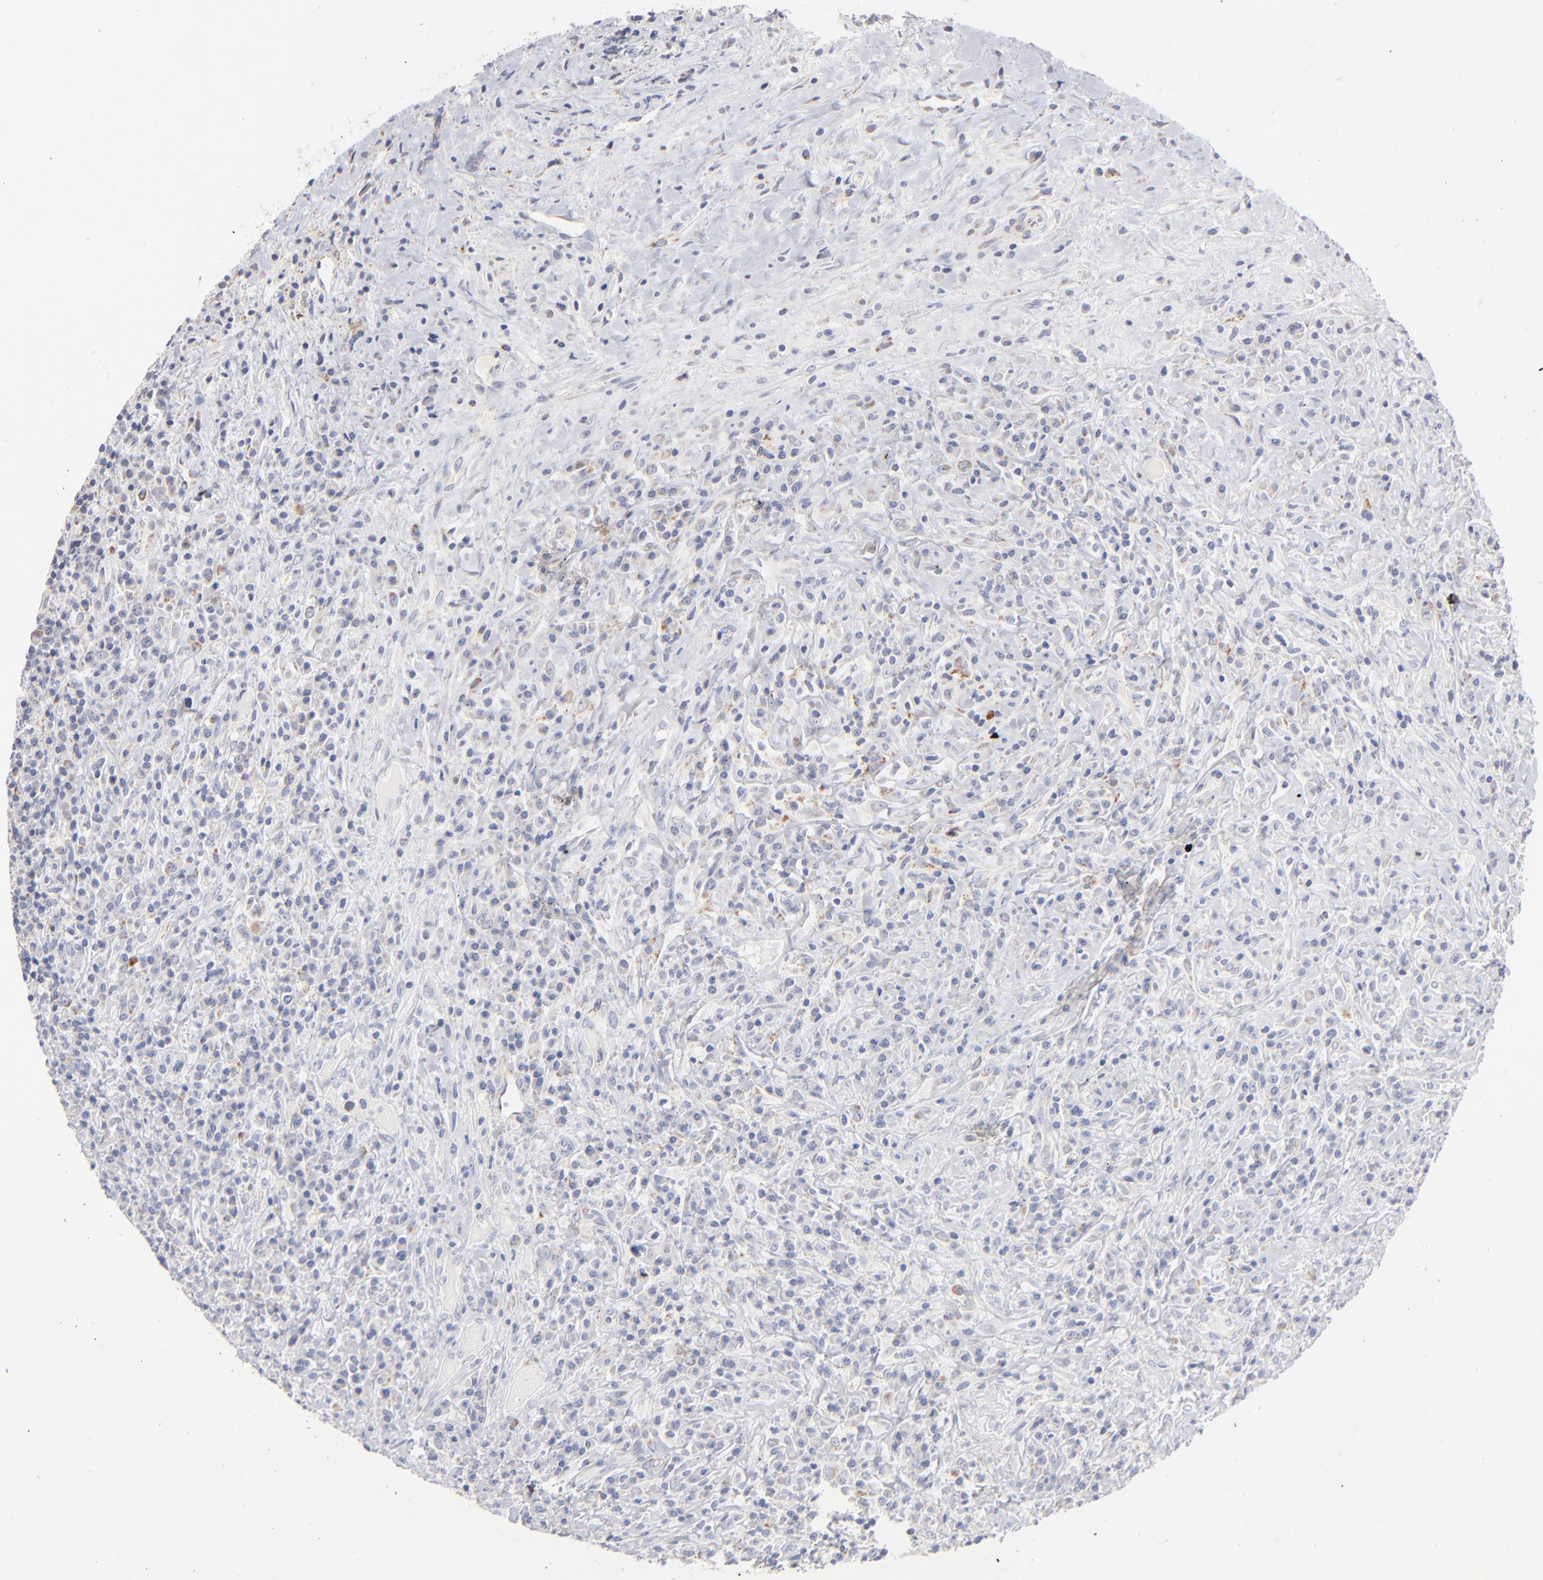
{"staining": {"intensity": "moderate", "quantity": "<25%", "location": "cytoplasmic/membranous"}, "tissue": "lymphoma", "cell_type": "Tumor cells", "image_type": "cancer", "snomed": [{"axis": "morphology", "description": "Hodgkin's disease, NOS"}, {"axis": "topography", "description": "Lymph node"}], "caption": "A micrograph of human lymphoma stained for a protein reveals moderate cytoplasmic/membranous brown staining in tumor cells.", "gene": "MRPL58", "patient": {"sex": "female", "age": 25}}